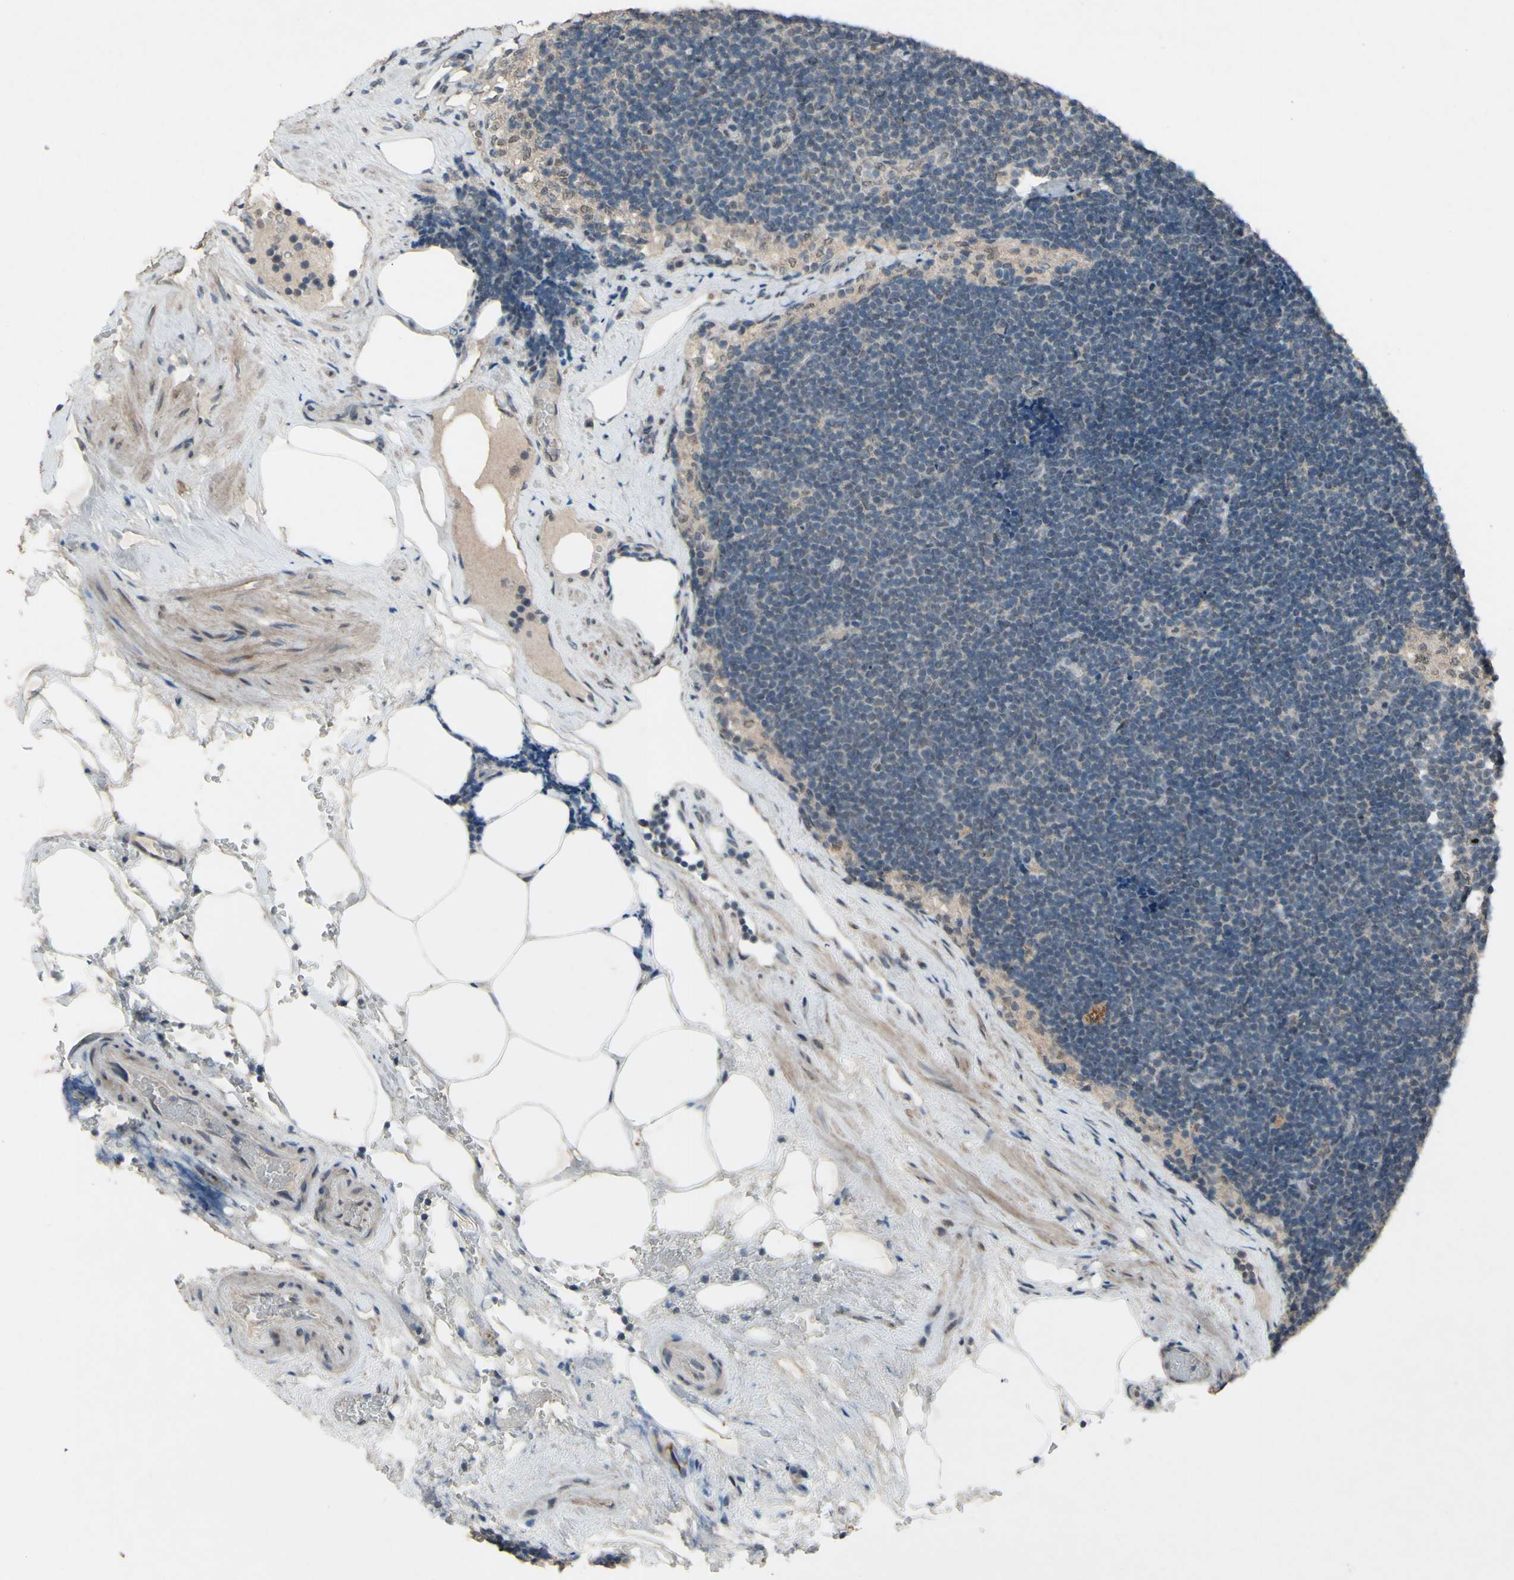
{"staining": {"intensity": "negative", "quantity": "none", "location": "none"}, "tissue": "lymph node", "cell_type": "Germinal center cells", "image_type": "normal", "snomed": [{"axis": "morphology", "description": "Normal tissue, NOS"}, {"axis": "topography", "description": "Lymph node"}], "caption": "Germinal center cells are negative for brown protein staining in benign lymph node. (Immunohistochemistry (ihc), brightfield microscopy, high magnification).", "gene": "CDCP1", "patient": {"sex": "male", "age": 63}}